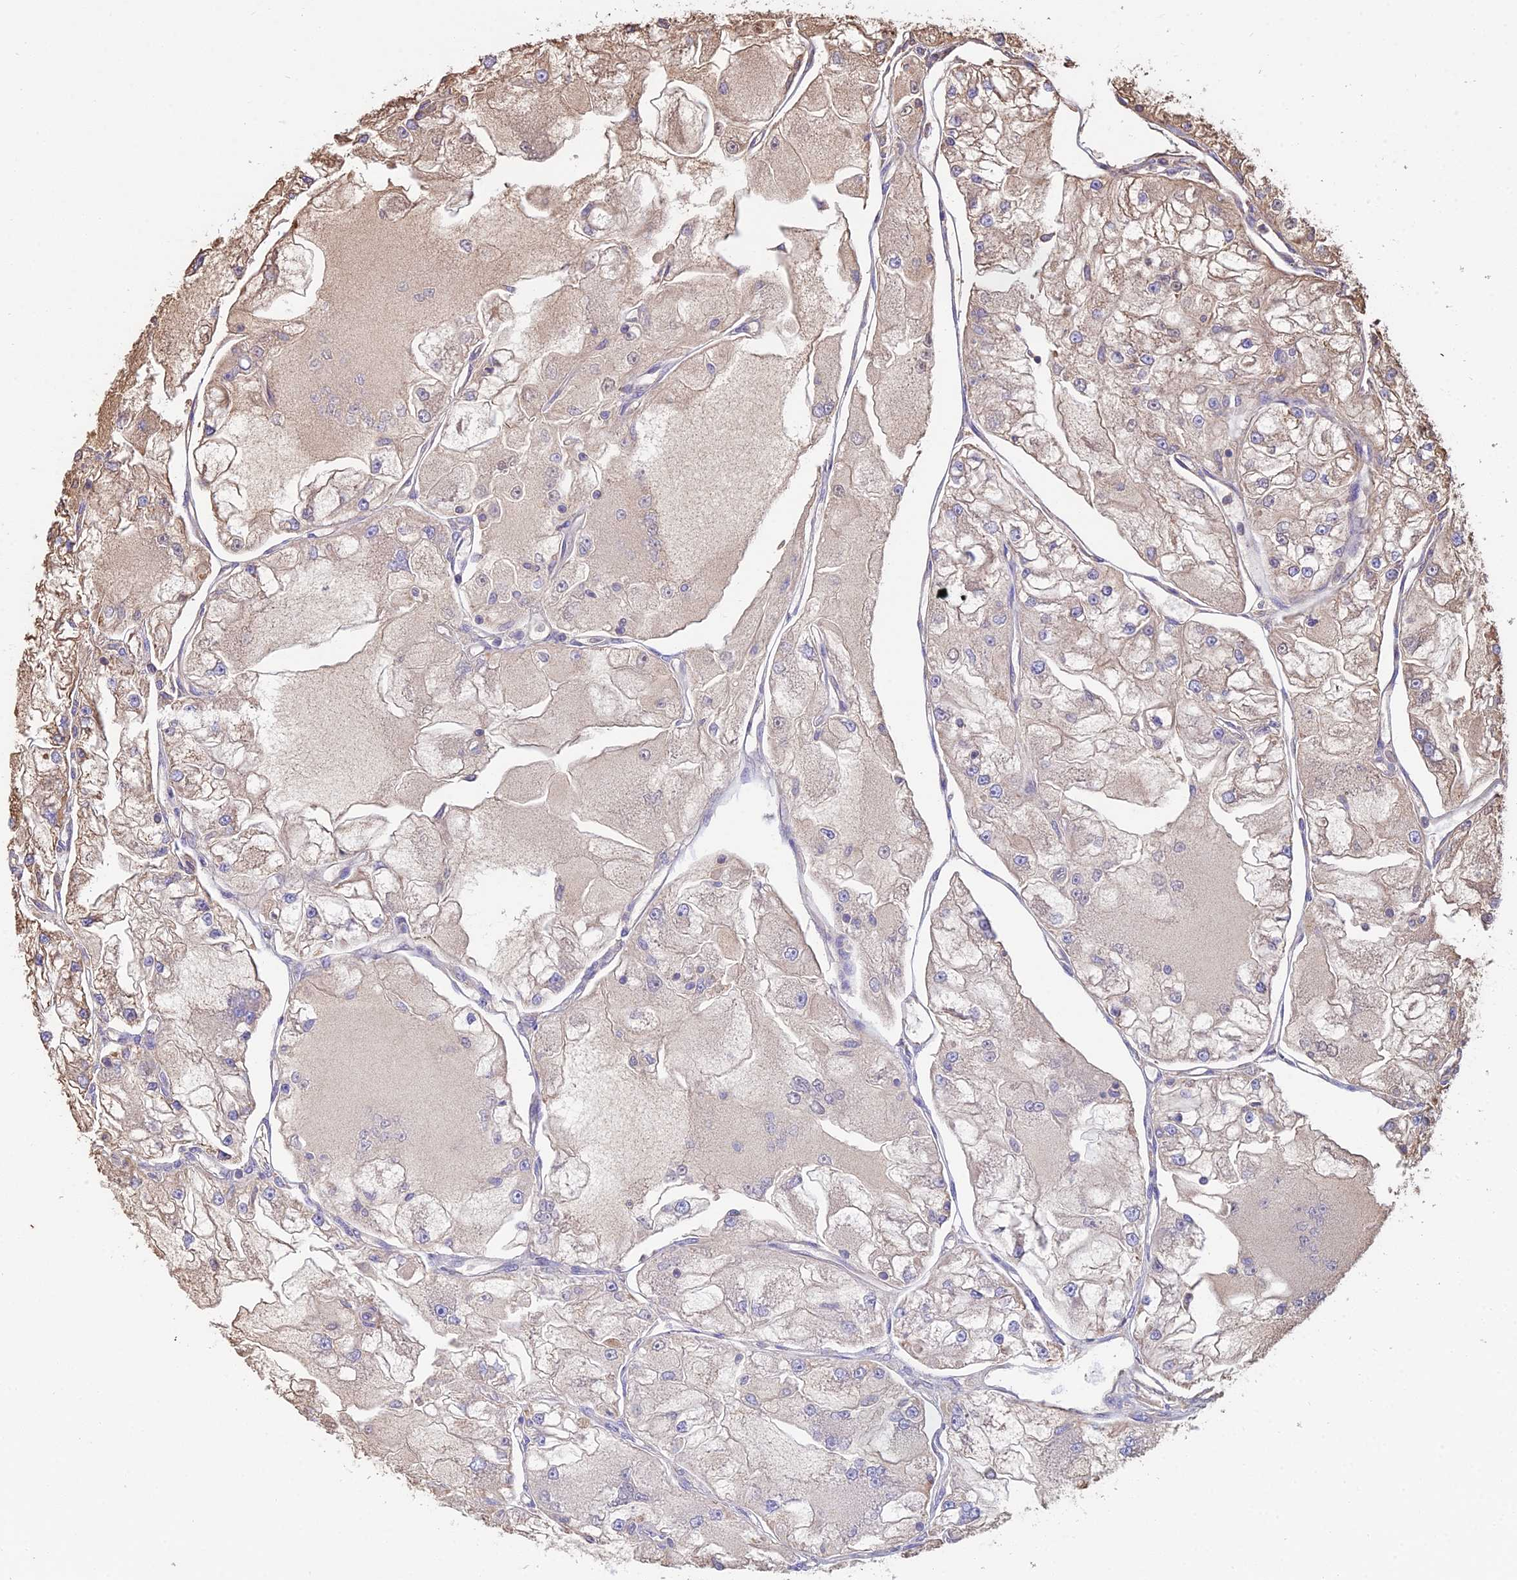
{"staining": {"intensity": "weak", "quantity": "25%-75%", "location": "cytoplasmic/membranous"}, "tissue": "renal cancer", "cell_type": "Tumor cells", "image_type": "cancer", "snomed": [{"axis": "morphology", "description": "Adenocarcinoma, NOS"}, {"axis": "topography", "description": "Kidney"}], "caption": "Renal cancer (adenocarcinoma) stained for a protein (brown) displays weak cytoplasmic/membranous positive positivity in approximately 25%-75% of tumor cells.", "gene": "OR2W3", "patient": {"sex": "female", "age": 72}}